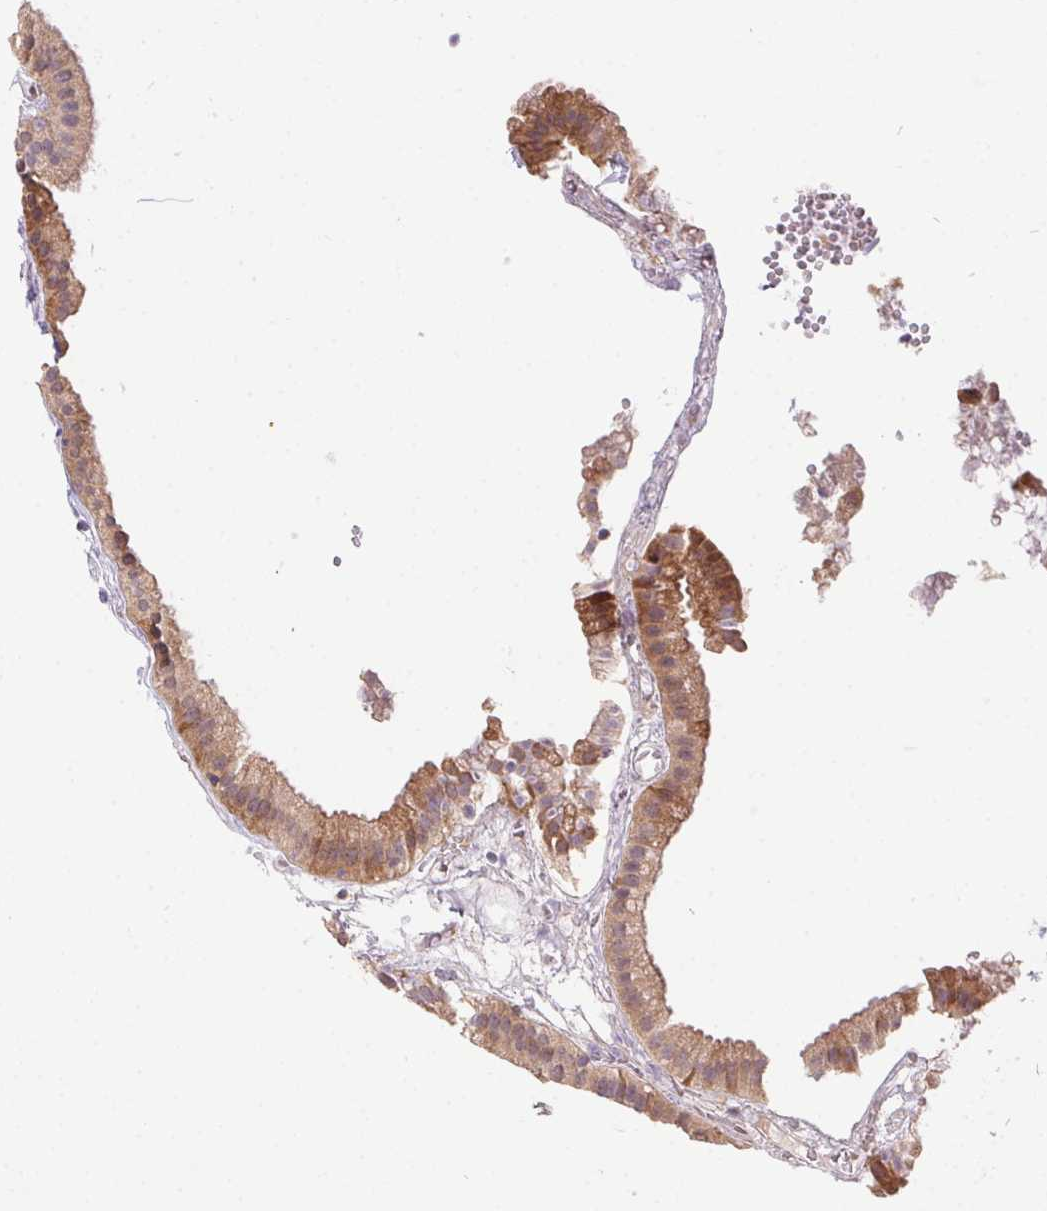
{"staining": {"intensity": "weak", "quantity": ">75%", "location": "cytoplasmic/membranous,nuclear"}, "tissue": "gallbladder", "cell_type": "Glandular cells", "image_type": "normal", "snomed": [{"axis": "morphology", "description": "Normal tissue, NOS"}, {"axis": "topography", "description": "Gallbladder"}], "caption": "Protein expression analysis of unremarkable human gallbladder reveals weak cytoplasmic/membranous,nuclear positivity in about >75% of glandular cells.", "gene": "NUDT16", "patient": {"sex": "female", "age": 63}}